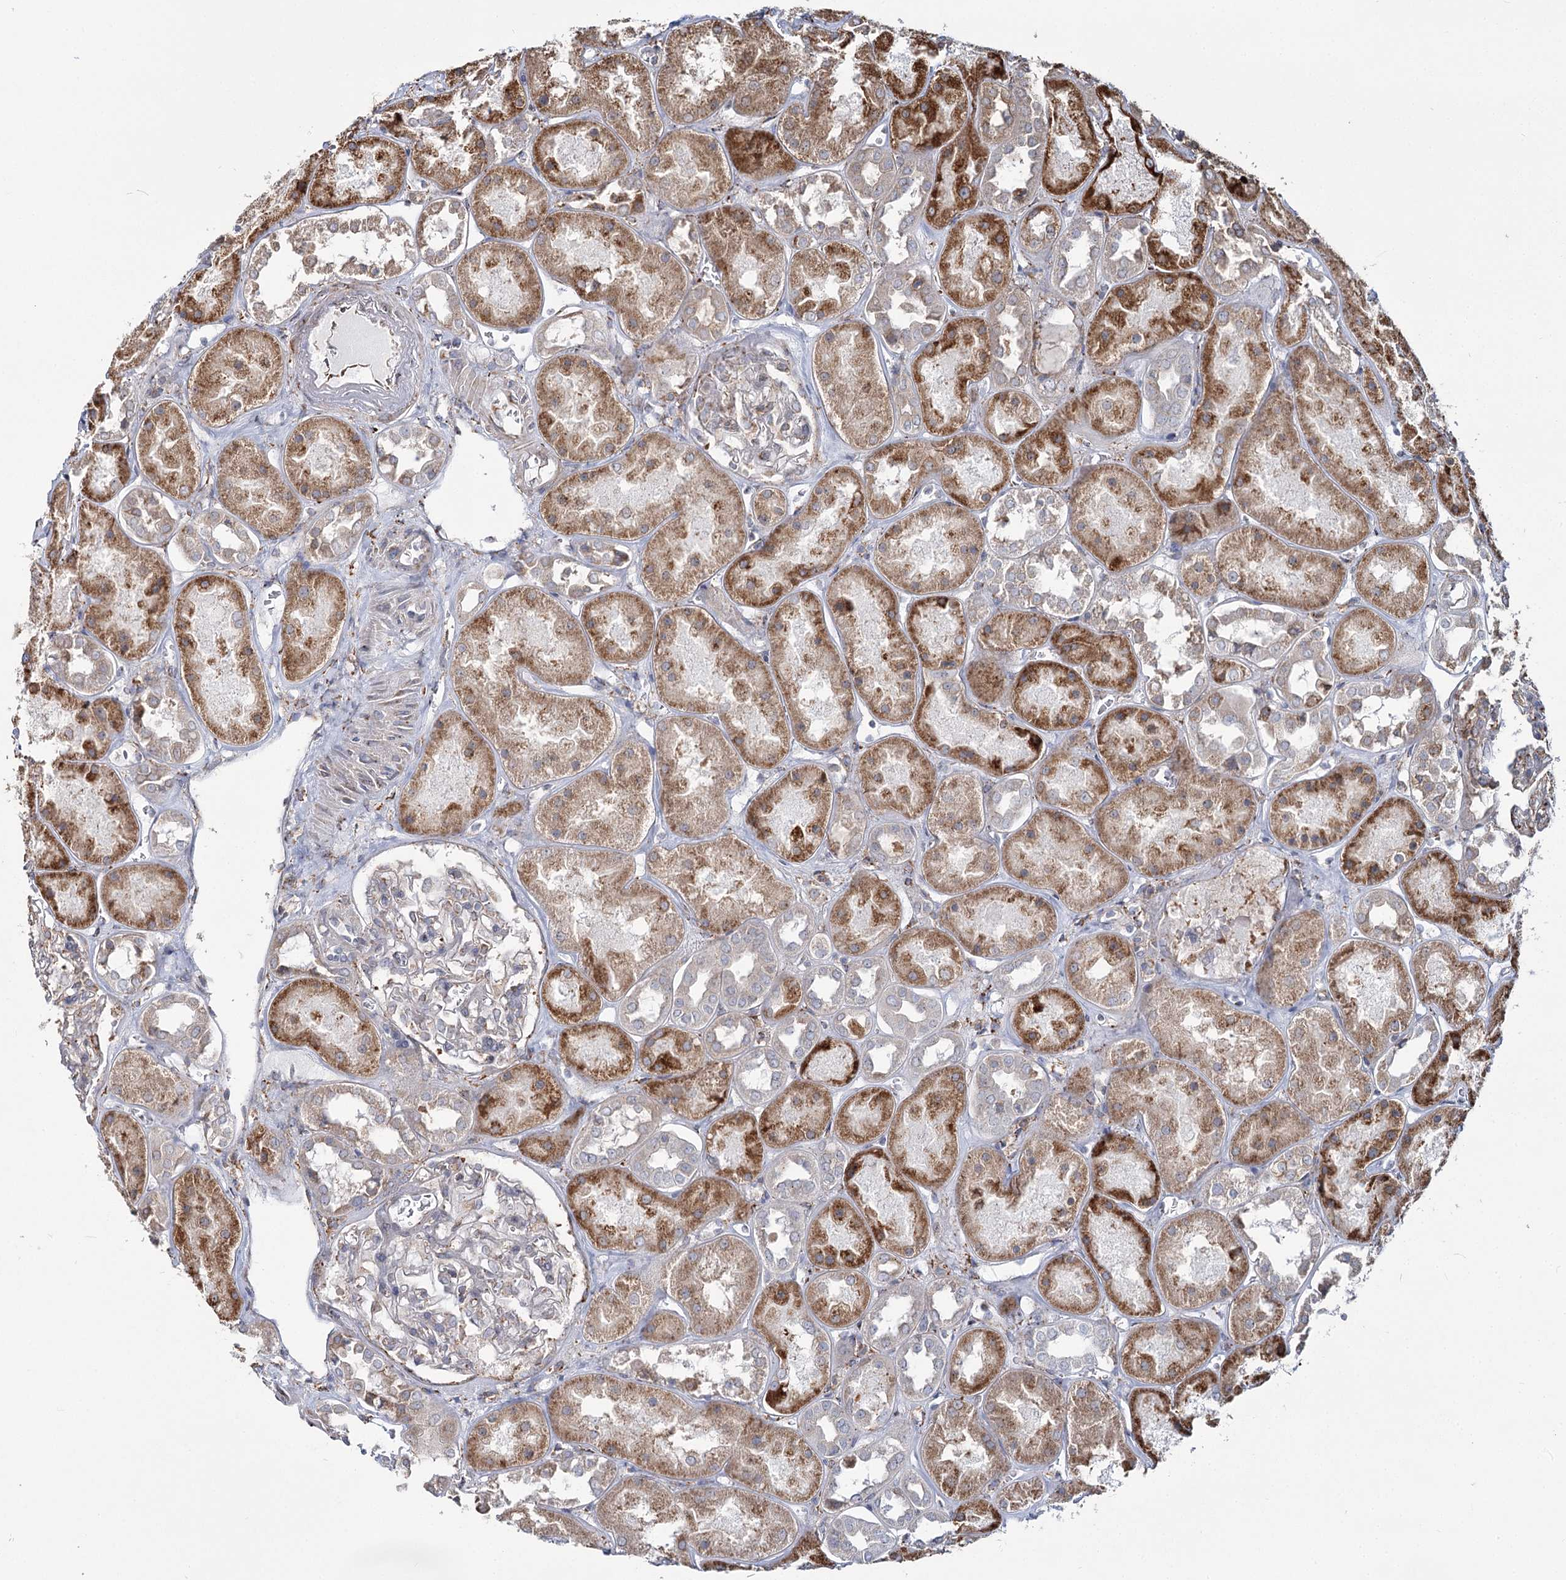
{"staining": {"intensity": "moderate", "quantity": "<25%", "location": "cytoplasmic/membranous"}, "tissue": "kidney", "cell_type": "Cells in glomeruli", "image_type": "normal", "snomed": [{"axis": "morphology", "description": "Normal tissue, NOS"}, {"axis": "topography", "description": "Kidney"}], "caption": "Immunohistochemical staining of normal kidney exhibits moderate cytoplasmic/membranous protein staining in about <25% of cells in glomeruli. (Brightfield microscopy of DAB IHC at high magnification).", "gene": "ZCCHC9", "patient": {"sex": "male", "age": 70}}